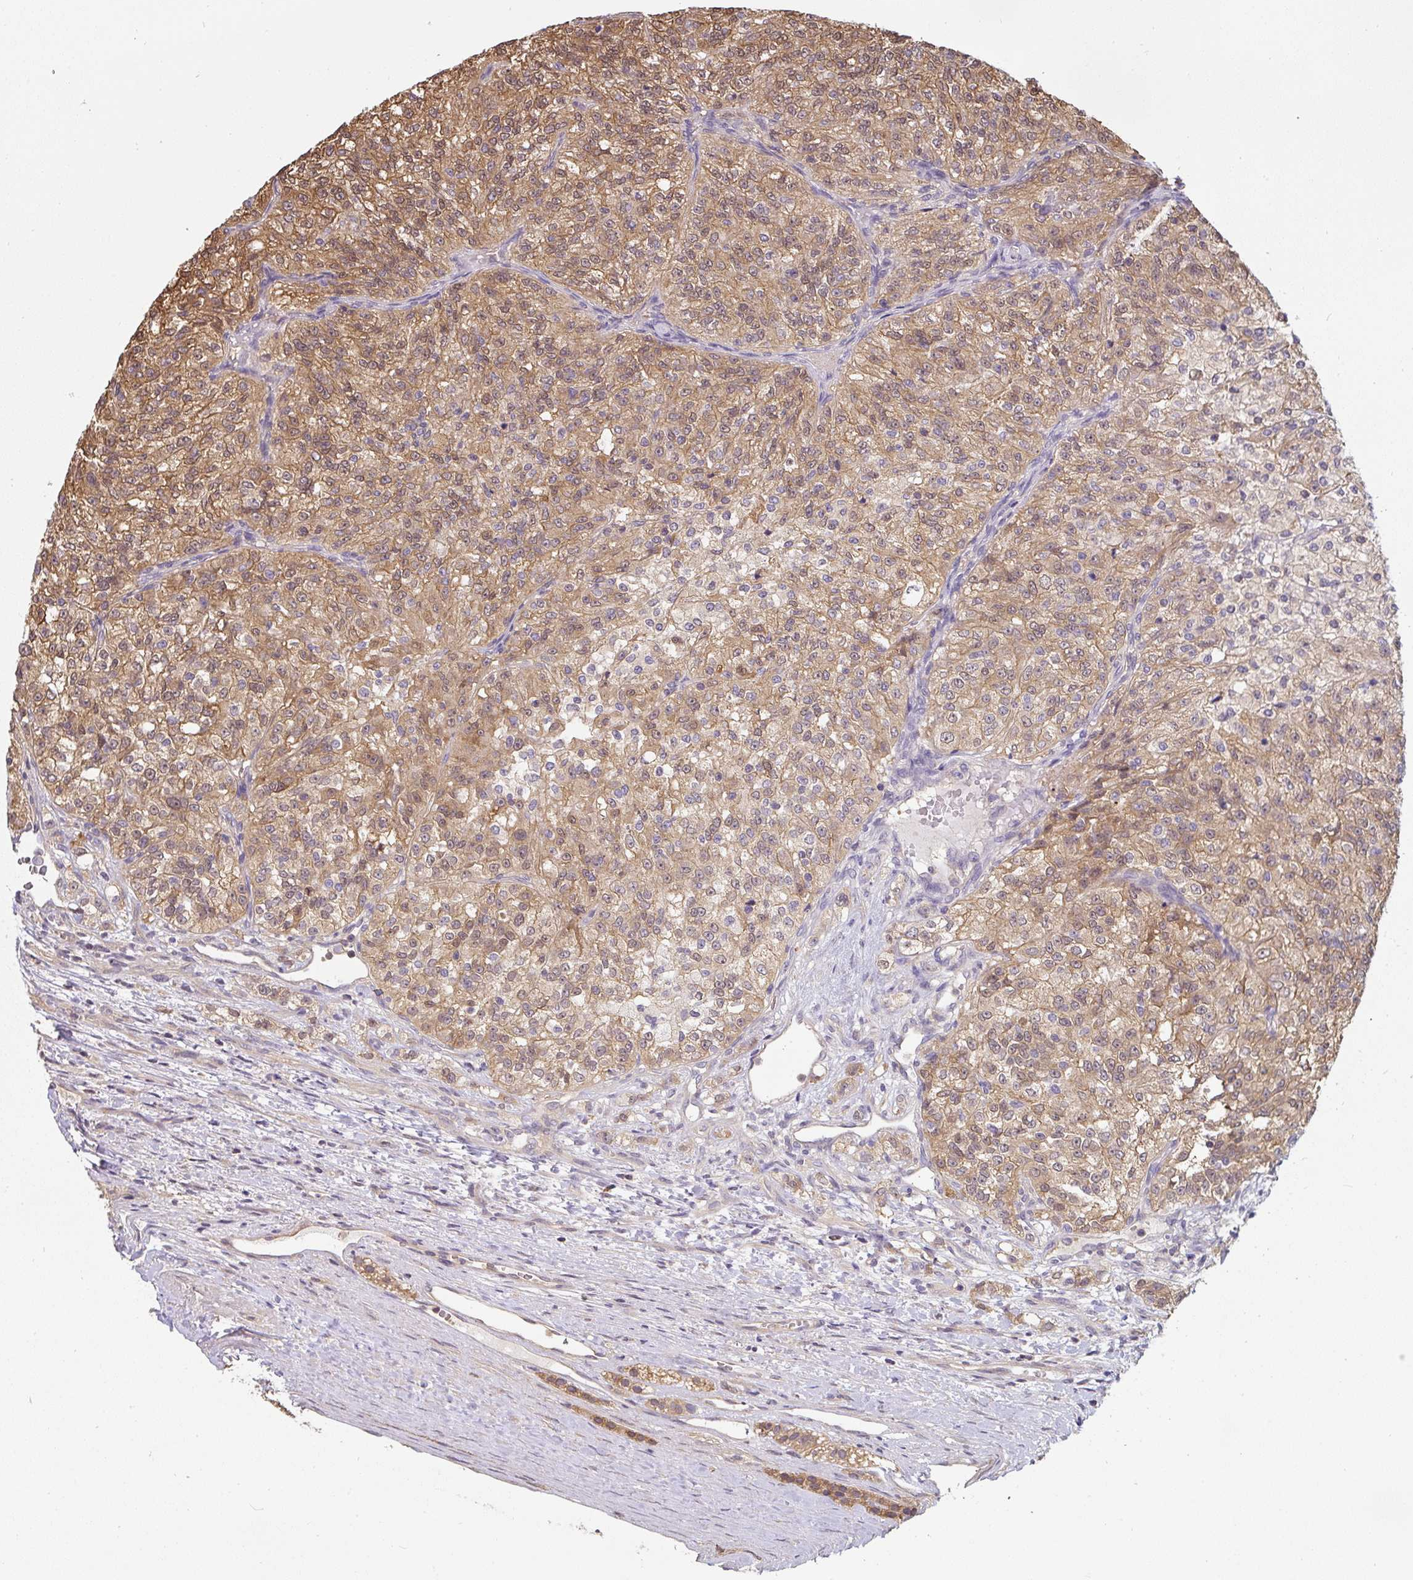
{"staining": {"intensity": "moderate", "quantity": ">75%", "location": "cytoplasmic/membranous"}, "tissue": "renal cancer", "cell_type": "Tumor cells", "image_type": "cancer", "snomed": [{"axis": "morphology", "description": "Adenocarcinoma, NOS"}, {"axis": "topography", "description": "Kidney"}], "caption": "Immunohistochemical staining of renal cancer (adenocarcinoma) shows moderate cytoplasmic/membranous protein positivity in about >75% of tumor cells.", "gene": "ST13", "patient": {"sex": "female", "age": 63}}